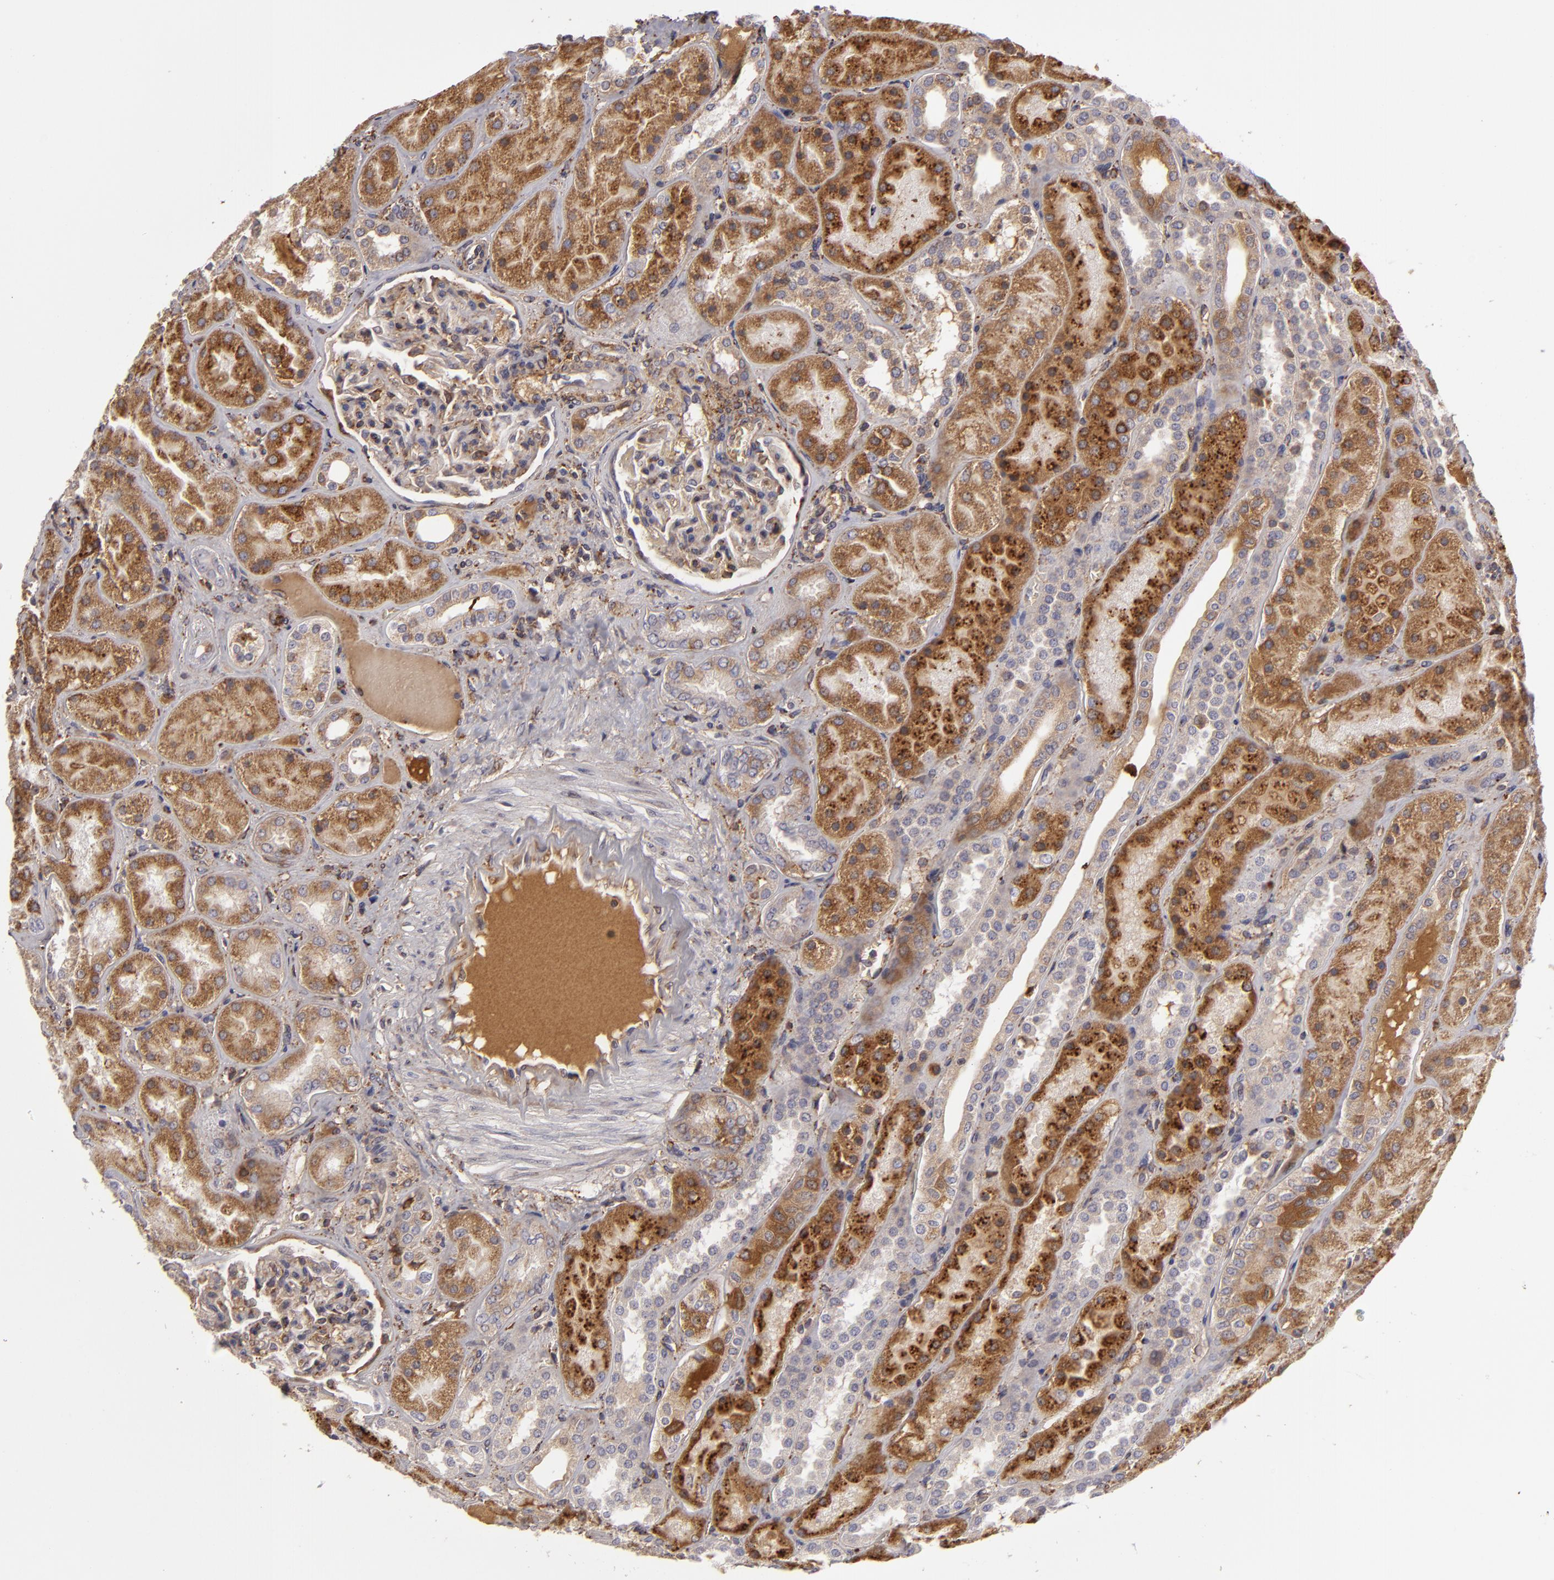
{"staining": {"intensity": "moderate", "quantity": ">75%", "location": "cytoplasmic/membranous"}, "tissue": "kidney", "cell_type": "Cells in glomeruli", "image_type": "normal", "snomed": [{"axis": "morphology", "description": "Normal tissue, NOS"}, {"axis": "topography", "description": "Kidney"}], "caption": "The micrograph displays immunohistochemical staining of benign kidney. There is moderate cytoplasmic/membranous expression is seen in about >75% of cells in glomeruli. (DAB (3,3'-diaminobenzidine) IHC with brightfield microscopy, high magnification).", "gene": "CFB", "patient": {"sex": "male", "age": 28}}